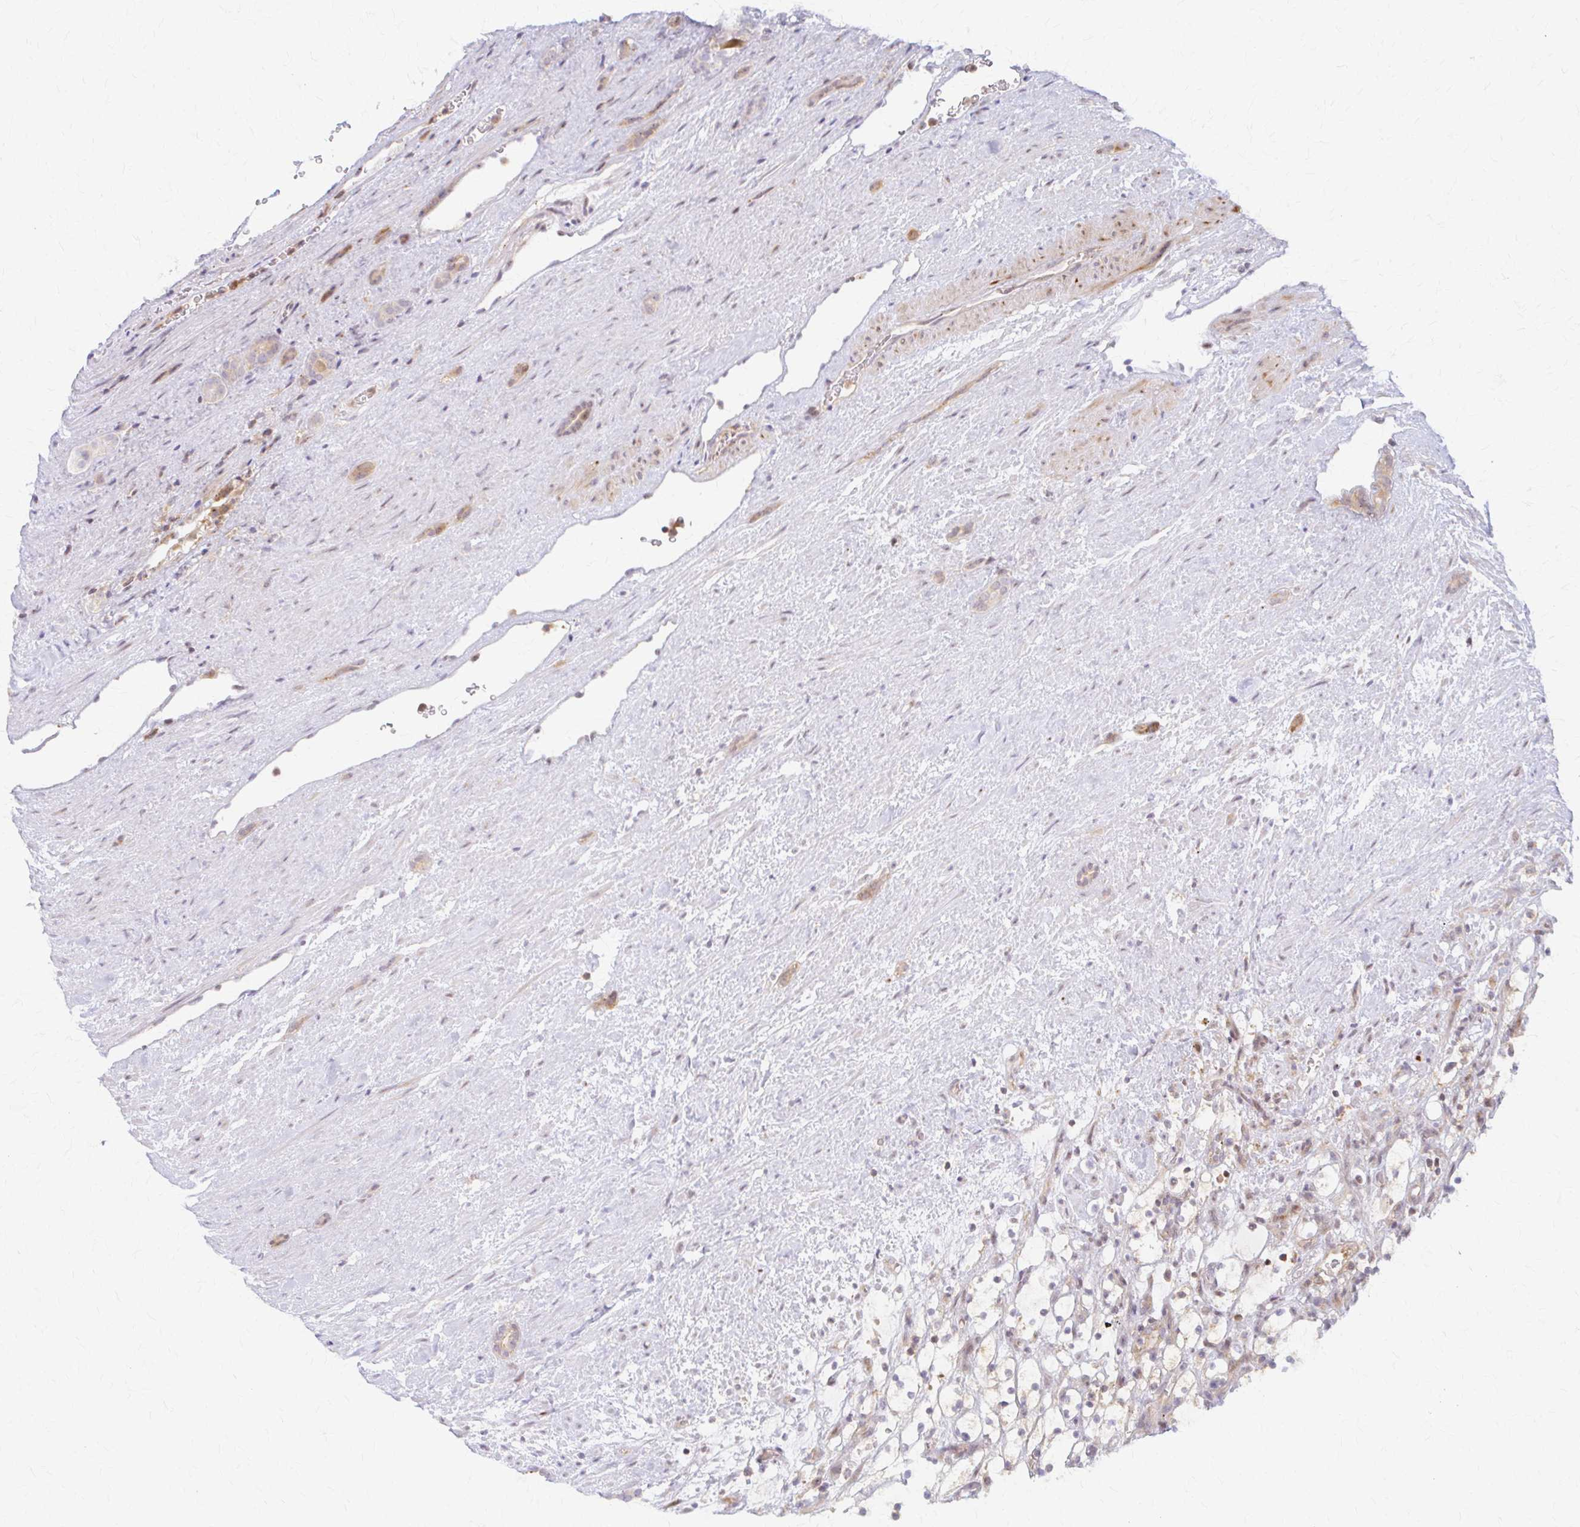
{"staining": {"intensity": "weak", "quantity": "<25%", "location": "cytoplasmic/membranous"}, "tissue": "renal cancer", "cell_type": "Tumor cells", "image_type": "cancer", "snomed": [{"axis": "morphology", "description": "Adenocarcinoma, NOS"}, {"axis": "topography", "description": "Kidney"}], "caption": "IHC photomicrograph of neoplastic tissue: human renal cancer stained with DAB shows no significant protein positivity in tumor cells. Brightfield microscopy of immunohistochemistry stained with DAB (3,3'-diaminobenzidine) (brown) and hematoxylin (blue), captured at high magnification.", "gene": "ARHGAP35", "patient": {"sex": "female", "age": 69}}